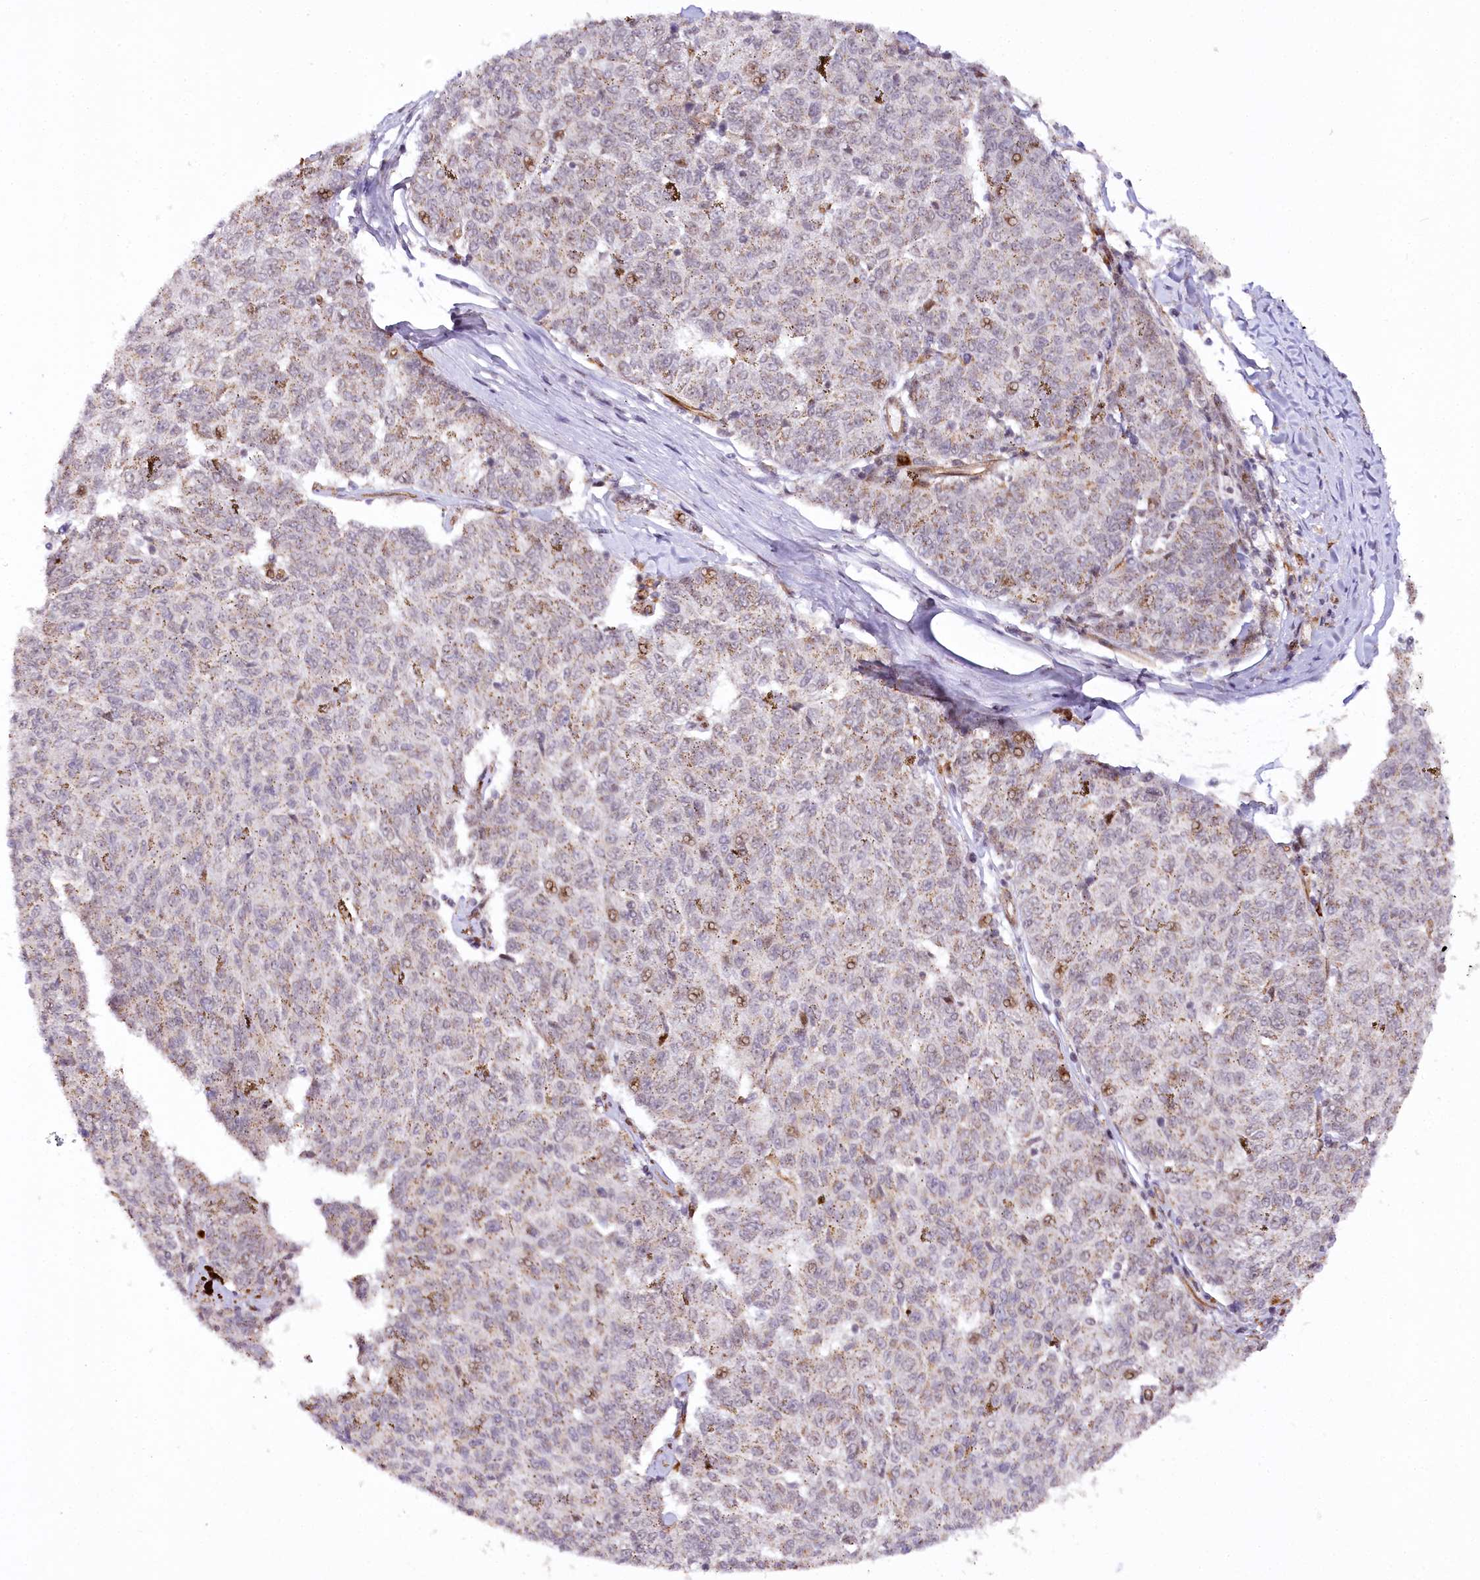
{"staining": {"intensity": "weak", "quantity": "<25%", "location": "cytoplasmic/membranous"}, "tissue": "melanoma", "cell_type": "Tumor cells", "image_type": "cancer", "snomed": [{"axis": "morphology", "description": "Malignant melanoma, NOS"}, {"axis": "topography", "description": "Skin"}], "caption": "Photomicrograph shows no protein expression in tumor cells of malignant melanoma tissue. (Stains: DAB (3,3'-diaminobenzidine) IHC with hematoxylin counter stain, Microscopy: brightfield microscopy at high magnification).", "gene": "COPG1", "patient": {"sex": "female", "age": 72}}